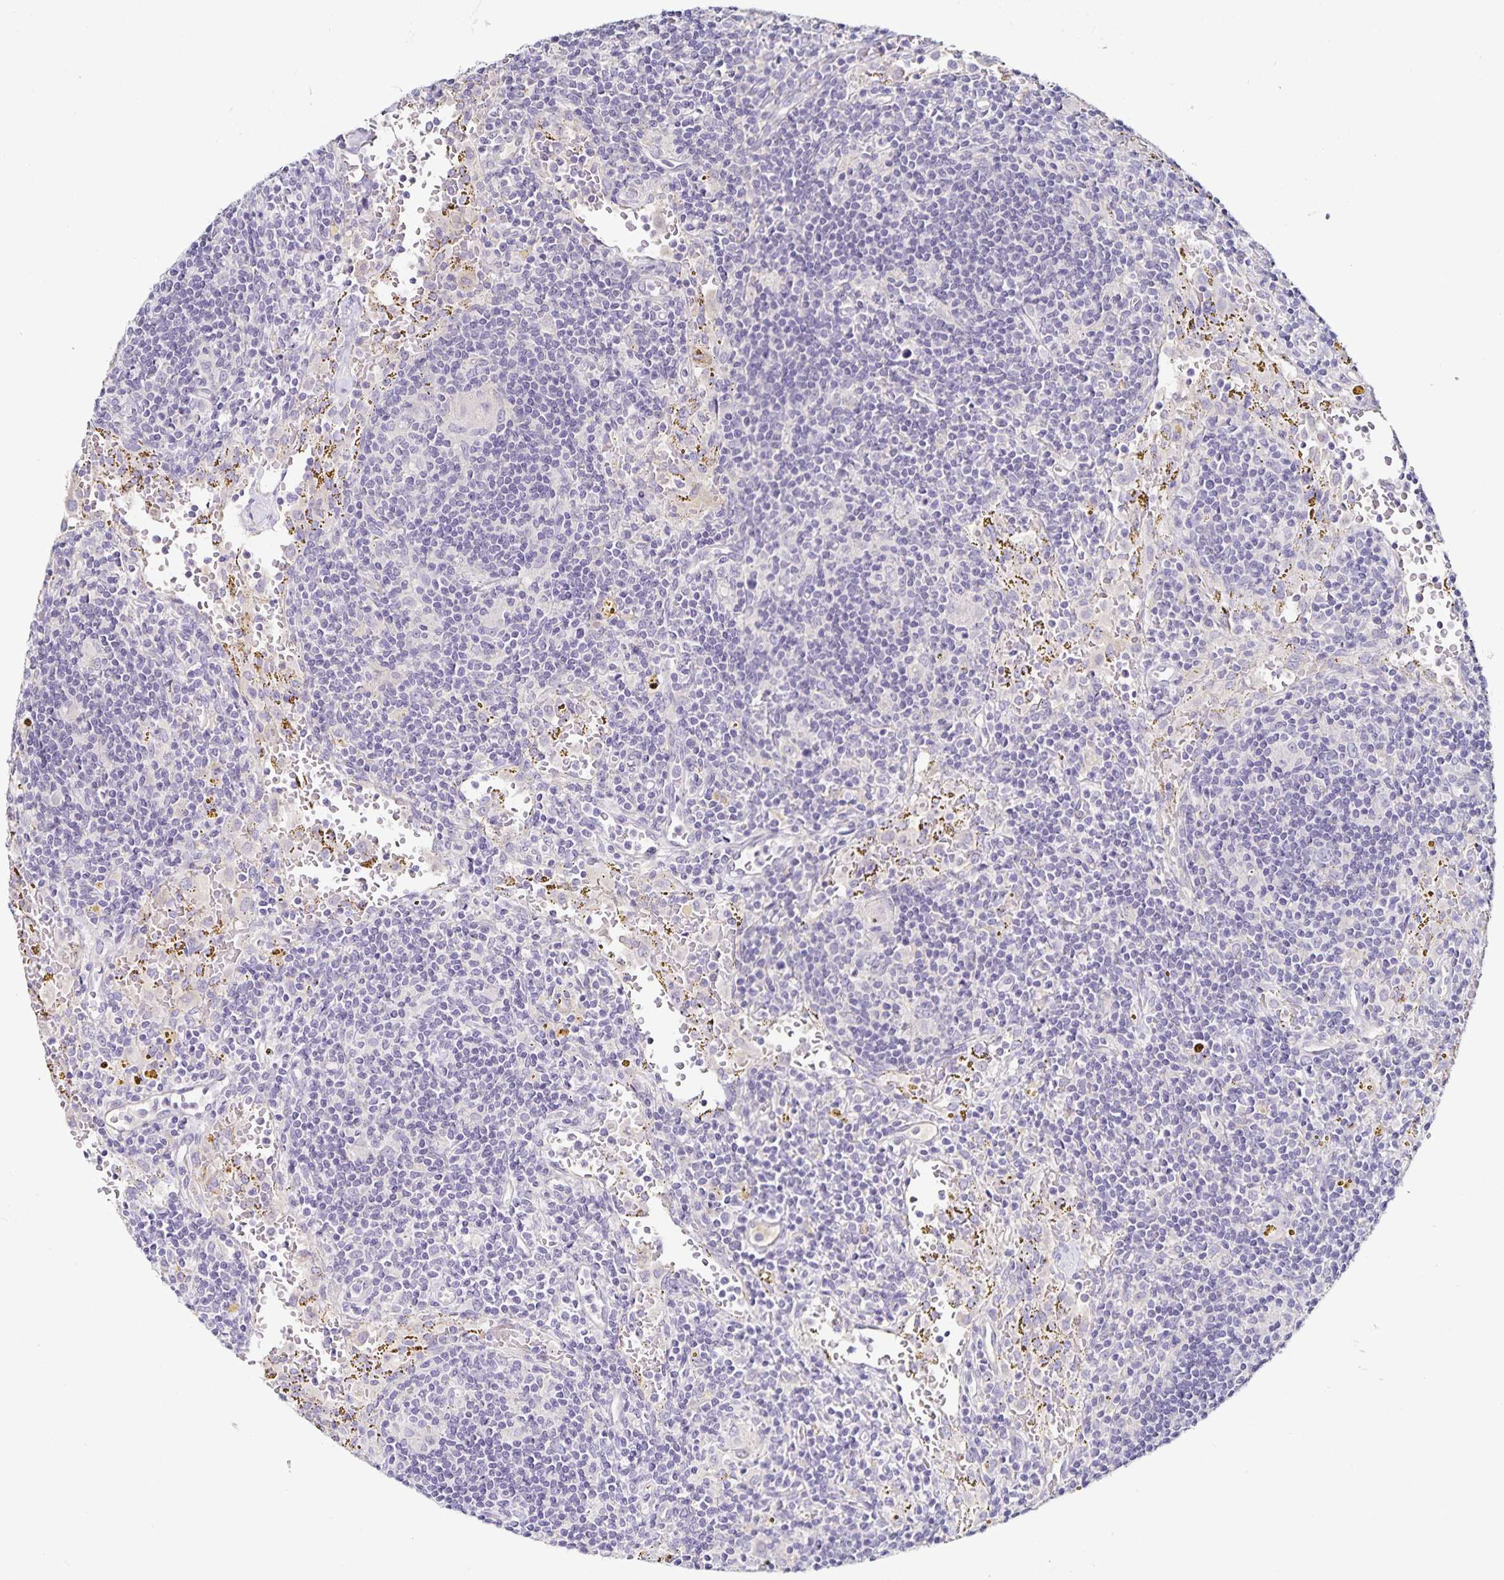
{"staining": {"intensity": "negative", "quantity": "none", "location": "none"}, "tissue": "lymphoma", "cell_type": "Tumor cells", "image_type": "cancer", "snomed": [{"axis": "morphology", "description": "Malignant lymphoma, non-Hodgkin's type, Low grade"}, {"axis": "topography", "description": "Spleen"}], "caption": "The immunohistochemistry (IHC) image has no significant expression in tumor cells of lymphoma tissue.", "gene": "TTR", "patient": {"sex": "female", "age": 70}}